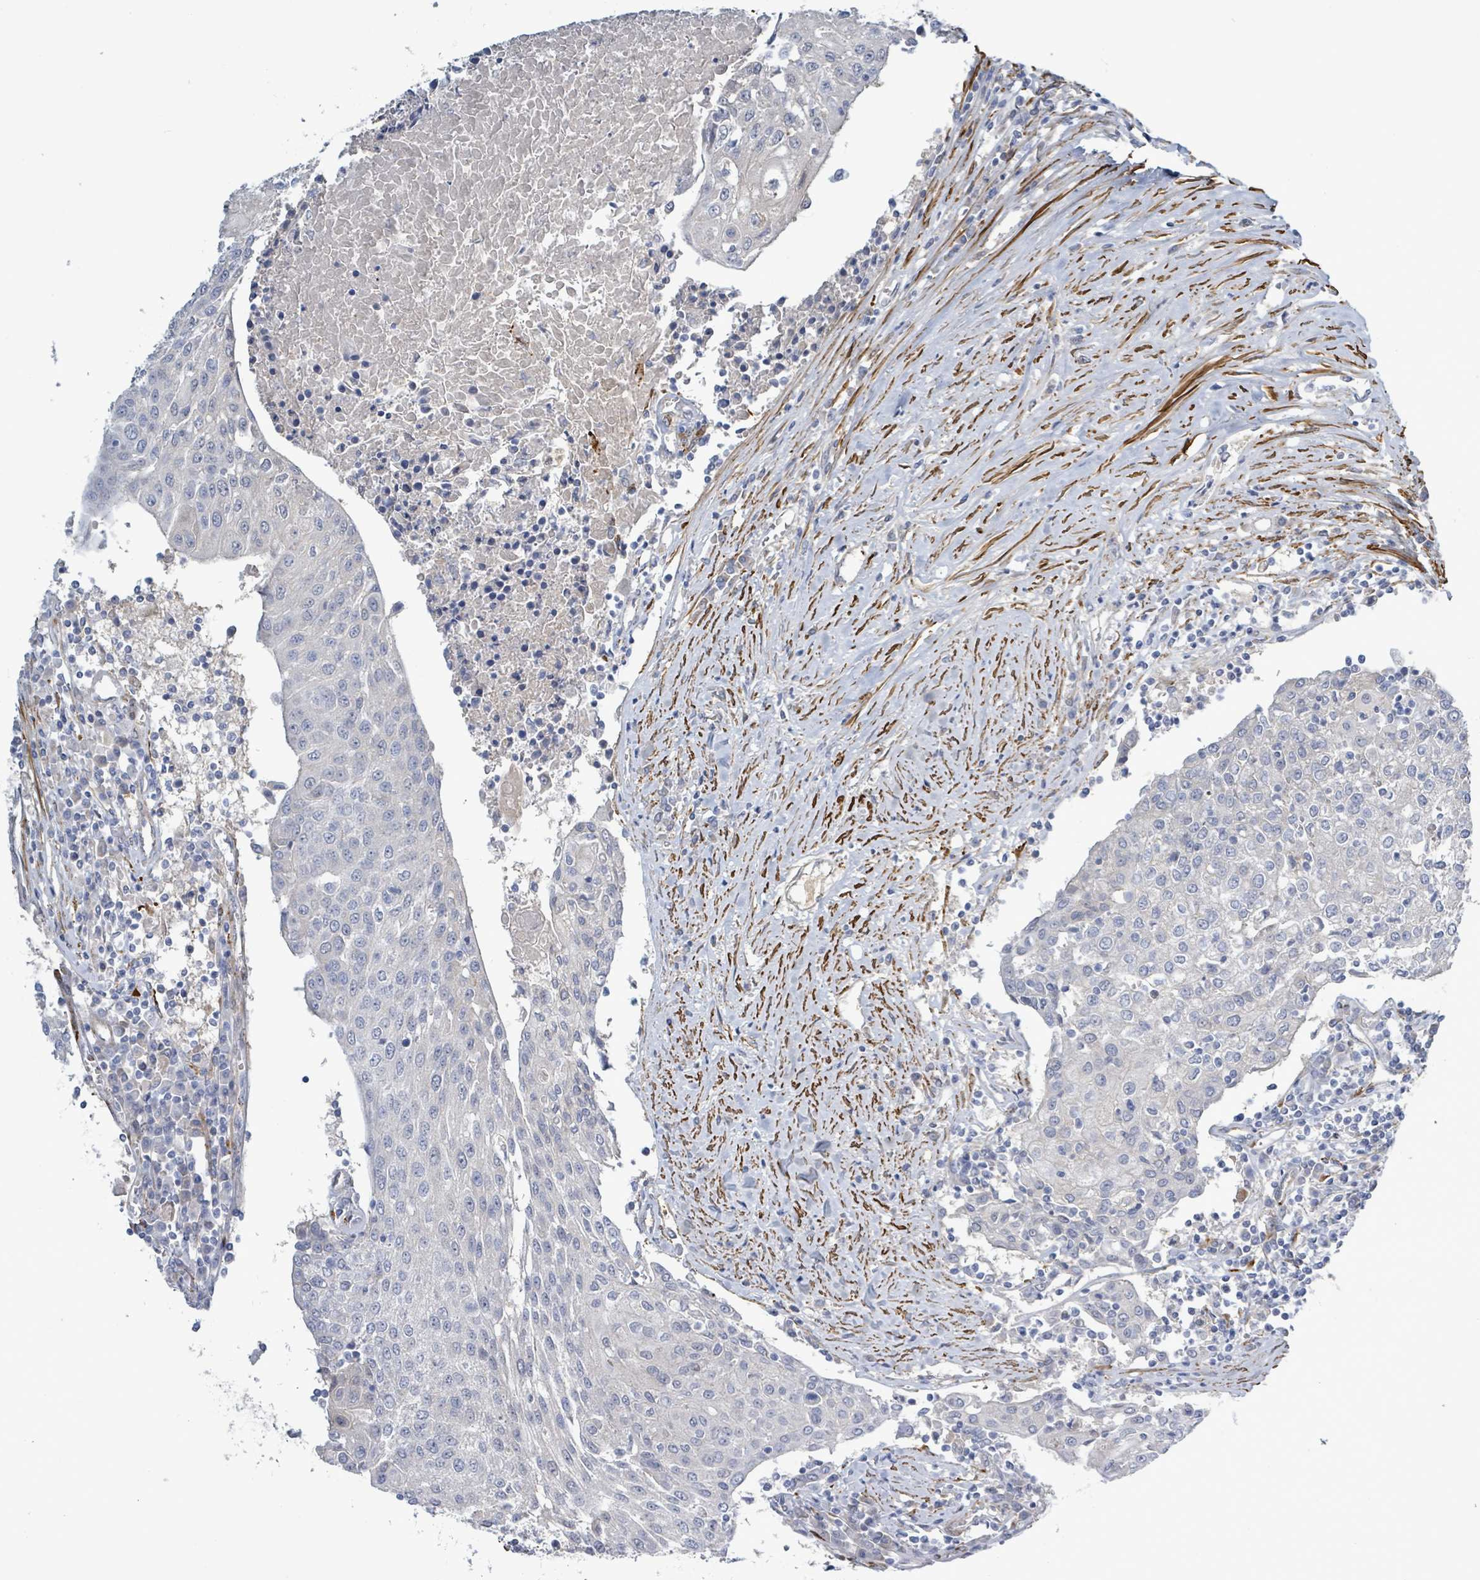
{"staining": {"intensity": "negative", "quantity": "none", "location": "none"}, "tissue": "urothelial cancer", "cell_type": "Tumor cells", "image_type": "cancer", "snomed": [{"axis": "morphology", "description": "Urothelial carcinoma, High grade"}, {"axis": "topography", "description": "Urinary bladder"}], "caption": "DAB immunohistochemical staining of urothelial cancer demonstrates no significant expression in tumor cells.", "gene": "DMRTC1B", "patient": {"sex": "female", "age": 85}}